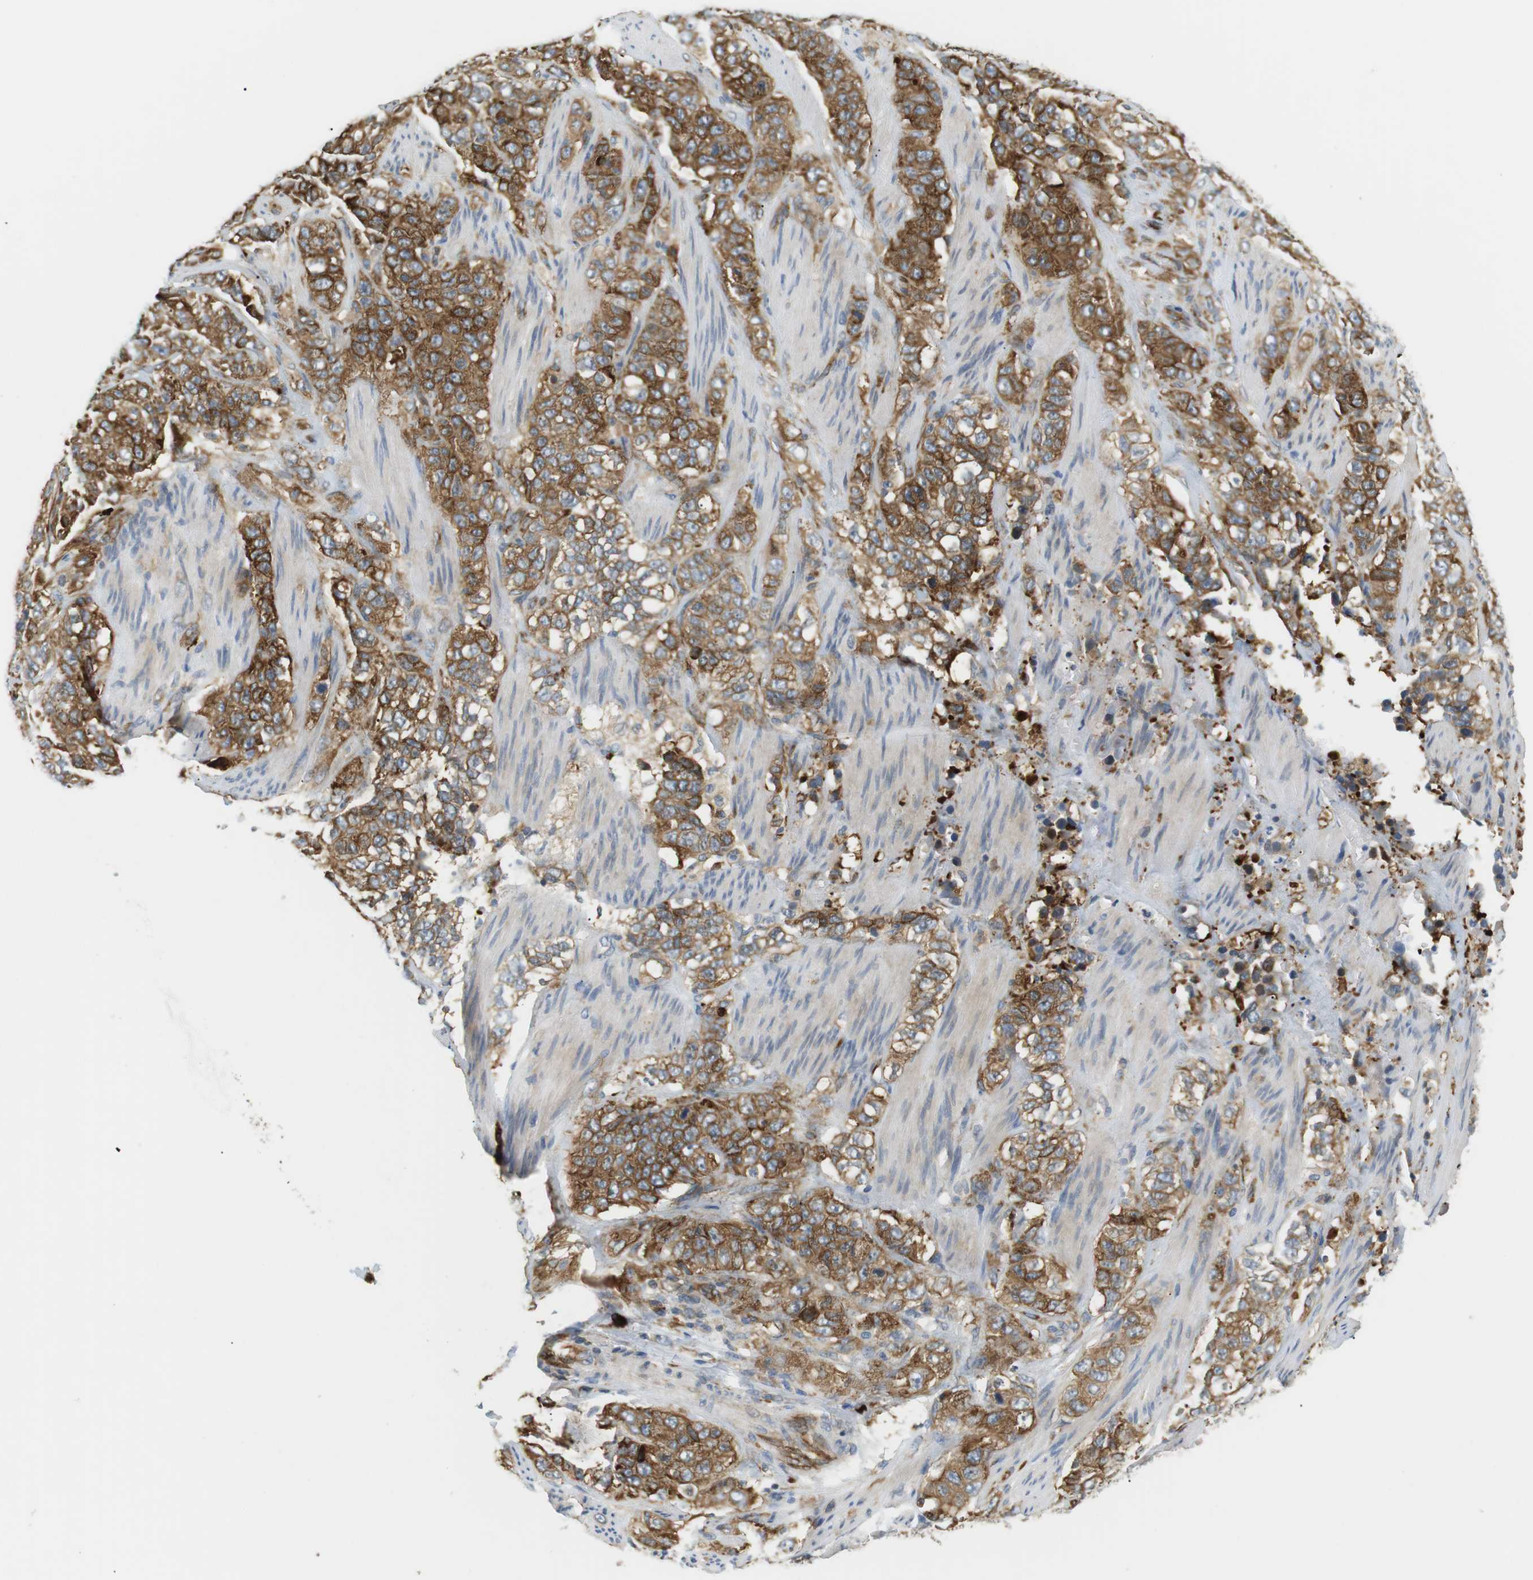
{"staining": {"intensity": "moderate", "quantity": ">75%", "location": "cytoplasmic/membranous"}, "tissue": "stomach cancer", "cell_type": "Tumor cells", "image_type": "cancer", "snomed": [{"axis": "morphology", "description": "Adenocarcinoma, NOS"}, {"axis": "topography", "description": "Stomach"}], "caption": "Brown immunohistochemical staining in adenocarcinoma (stomach) reveals moderate cytoplasmic/membranous staining in about >75% of tumor cells. The staining was performed using DAB to visualize the protein expression in brown, while the nuclei were stained in blue with hematoxylin (Magnification: 20x).", "gene": "TMEM200A", "patient": {"sex": "male", "age": 48}}